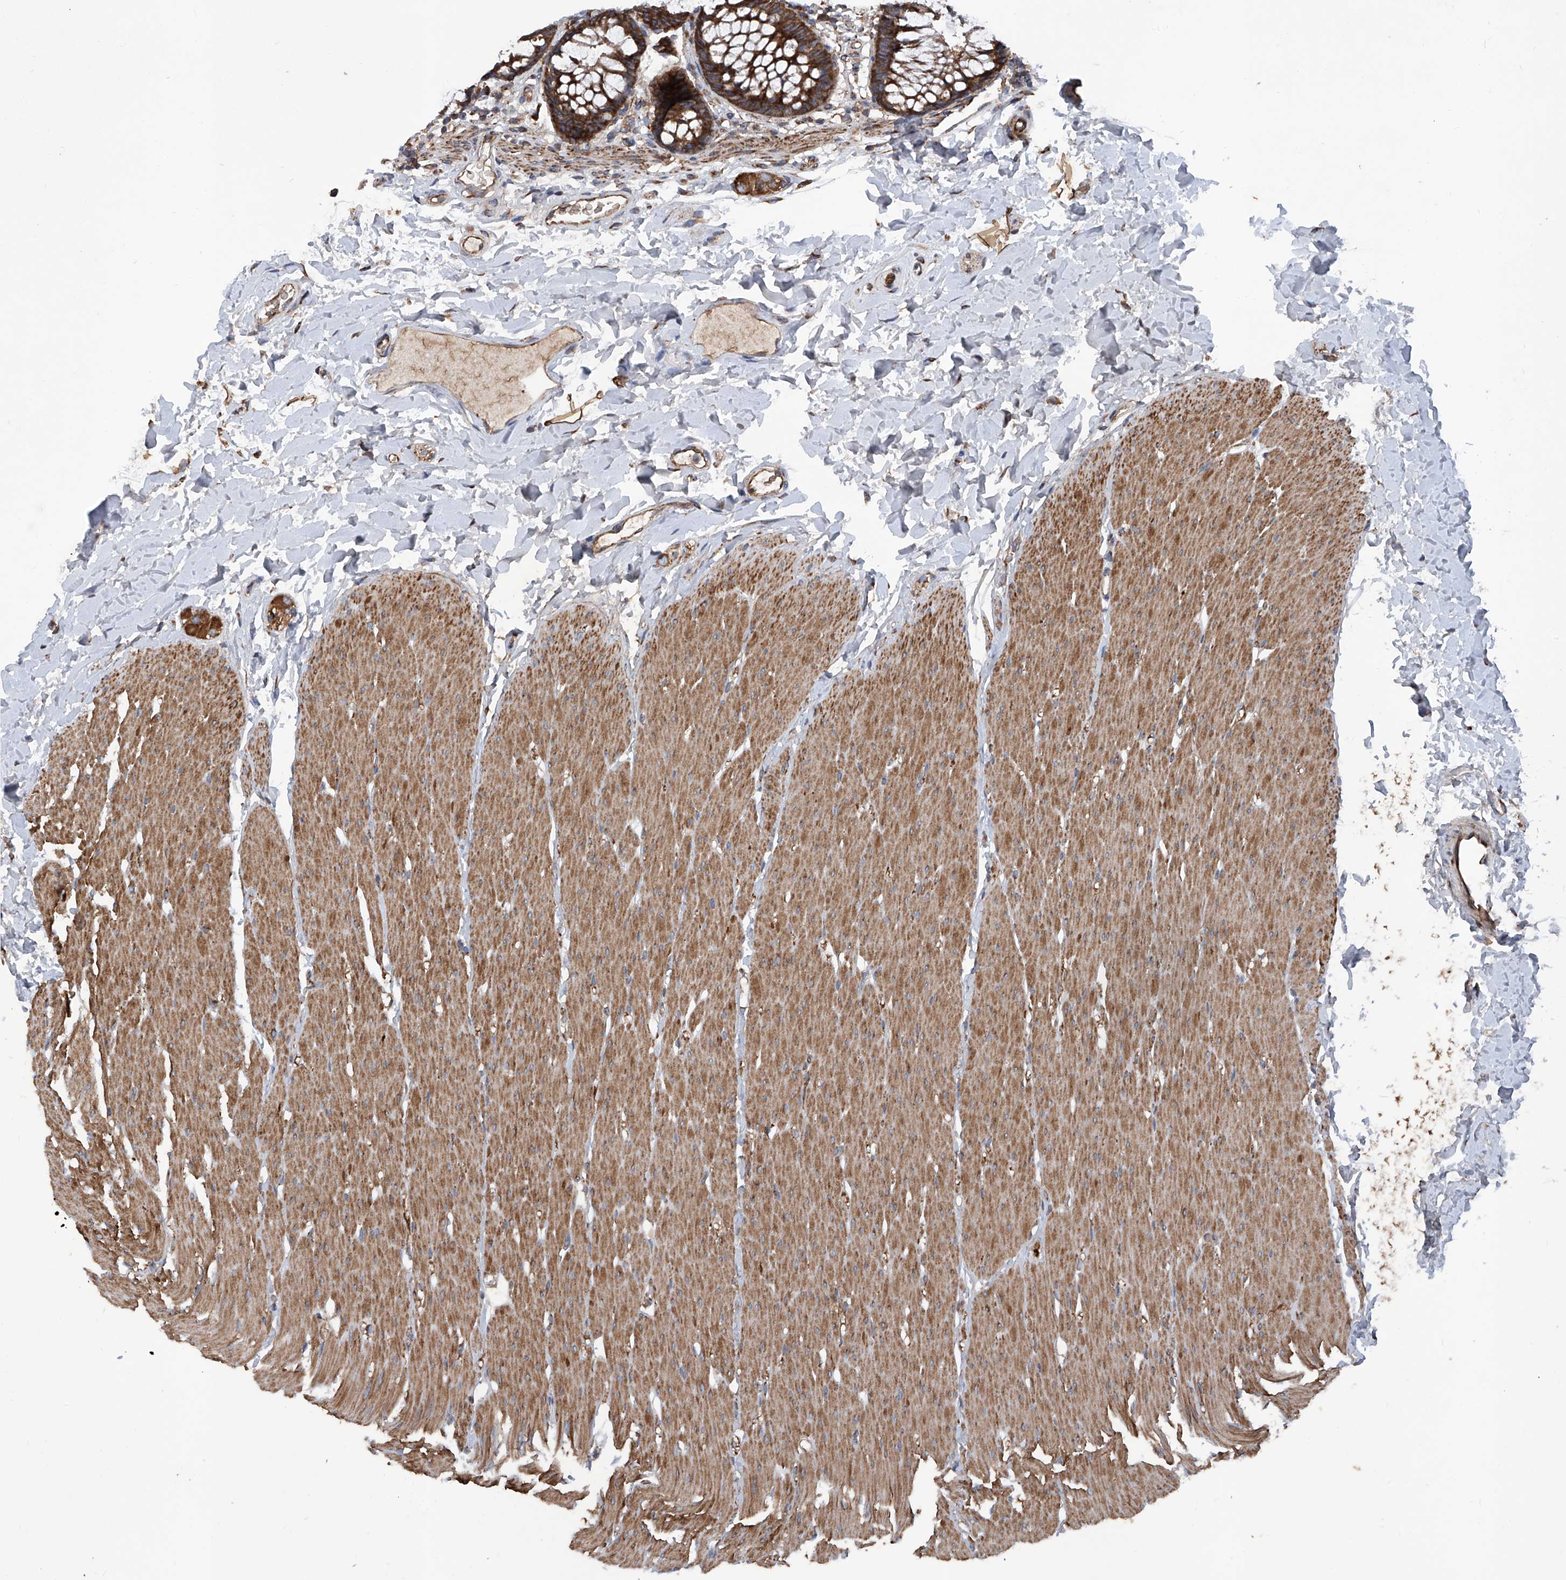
{"staining": {"intensity": "moderate", "quantity": ">75%", "location": "cytoplasmic/membranous"}, "tissue": "colon", "cell_type": "Endothelial cells", "image_type": "normal", "snomed": [{"axis": "morphology", "description": "Normal tissue, NOS"}, {"axis": "topography", "description": "Colon"}], "caption": "The histopathology image reveals staining of unremarkable colon, revealing moderate cytoplasmic/membranous protein staining (brown color) within endothelial cells.", "gene": "ASCC3", "patient": {"sex": "female", "age": 62}}